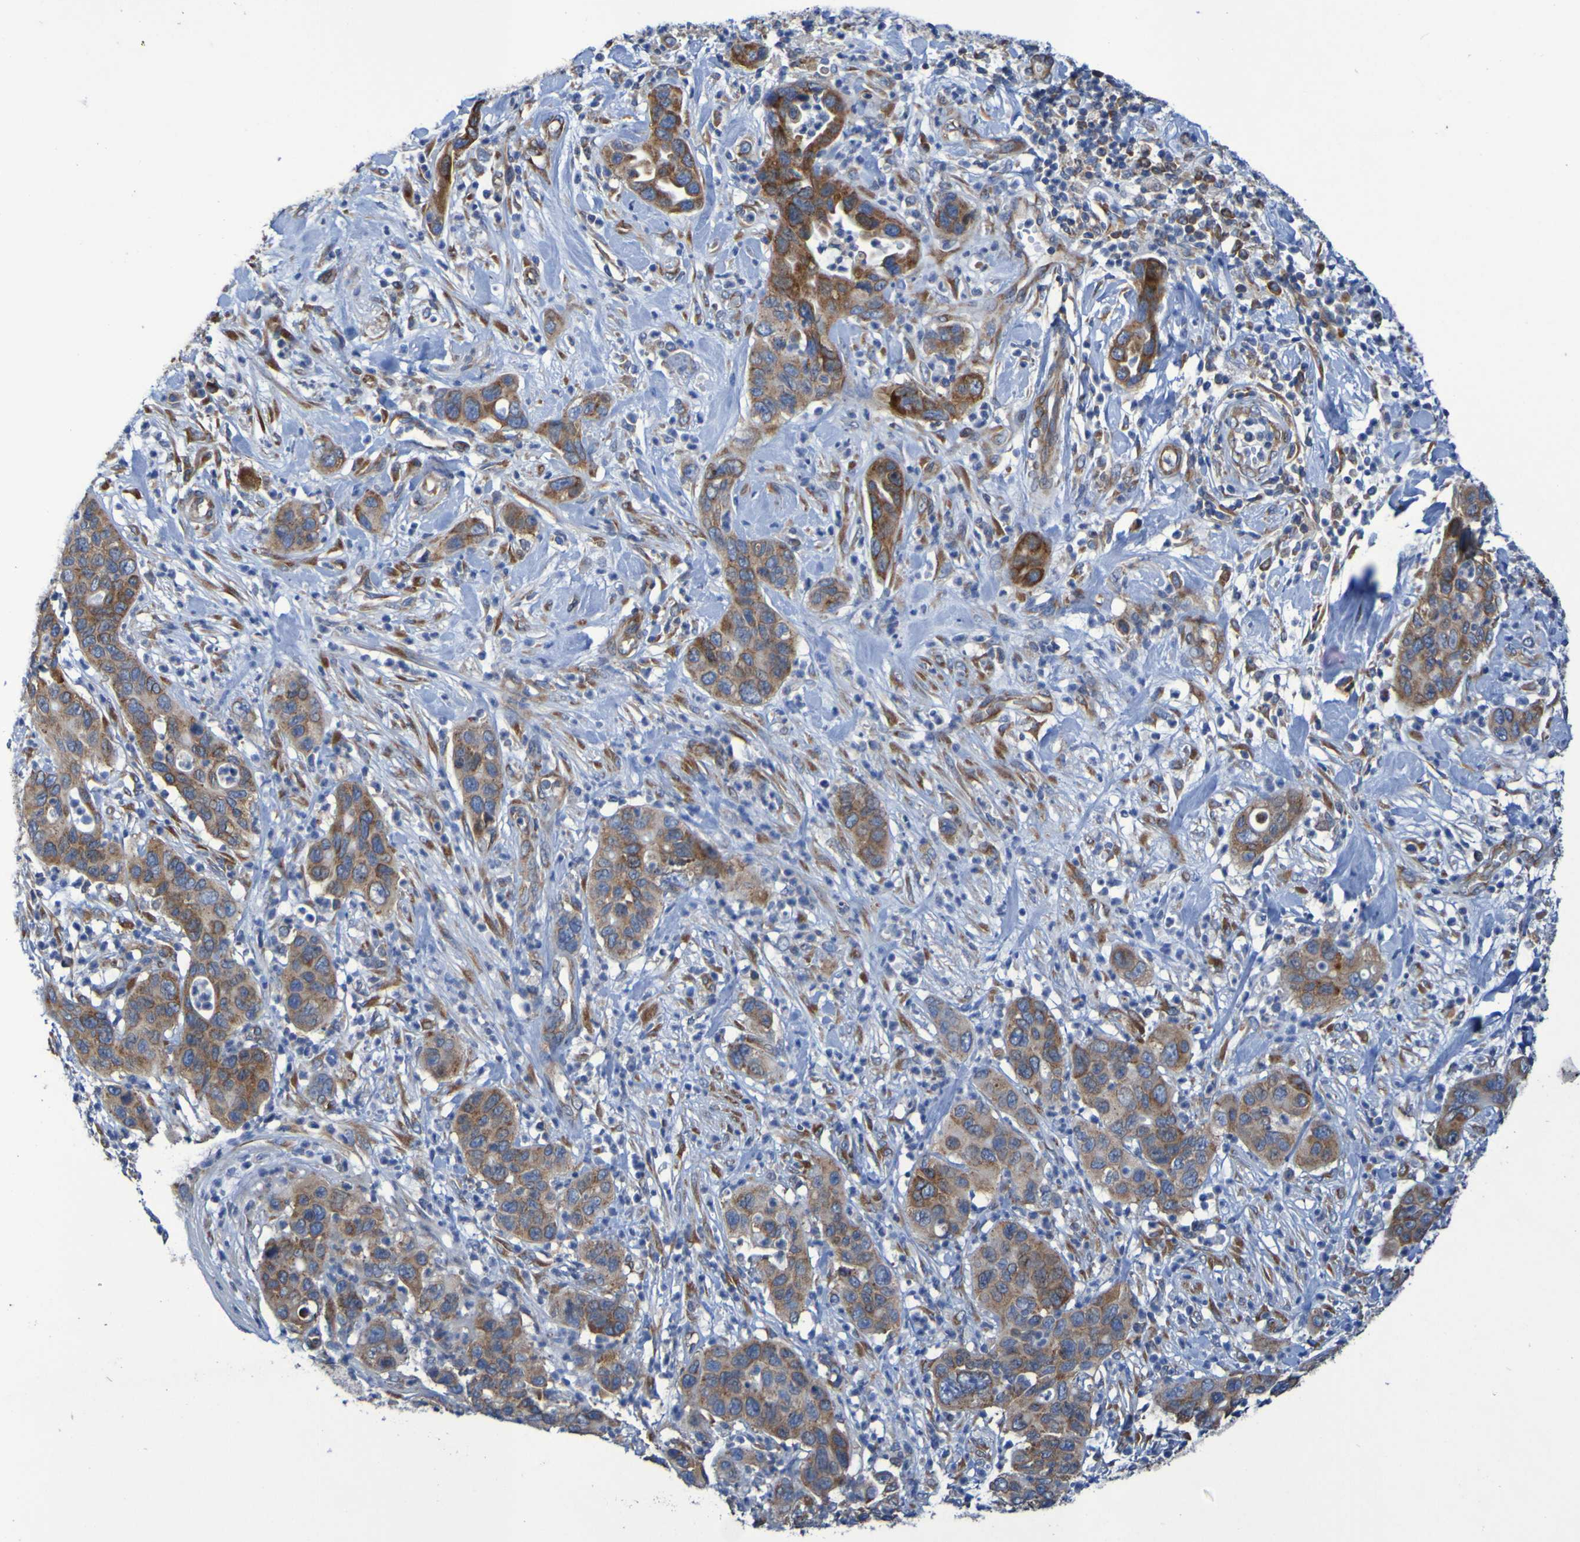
{"staining": {"intensity": "moderate", "quantity": ">75%", "location": "cytoplasmic/membranous"}, "tissue": "pancreatic cancer", "cell_type": "Tumor cells", "image_type": "cancer", "snomed": [{"axis": "morphology", "description": "Adenocarcinoma, NOS"}, {"axis": "topography", "description": "Pancreas"}], "caption": "Immunohistochemical staining of human pancreatic adenocarcinoma reveals medium levels of moderate cytoplasmic/membranous protein staining in approximately >75% of tumor cells.", "gene": "FKBP3", "patient": {"sex": "female", "age": 71}}